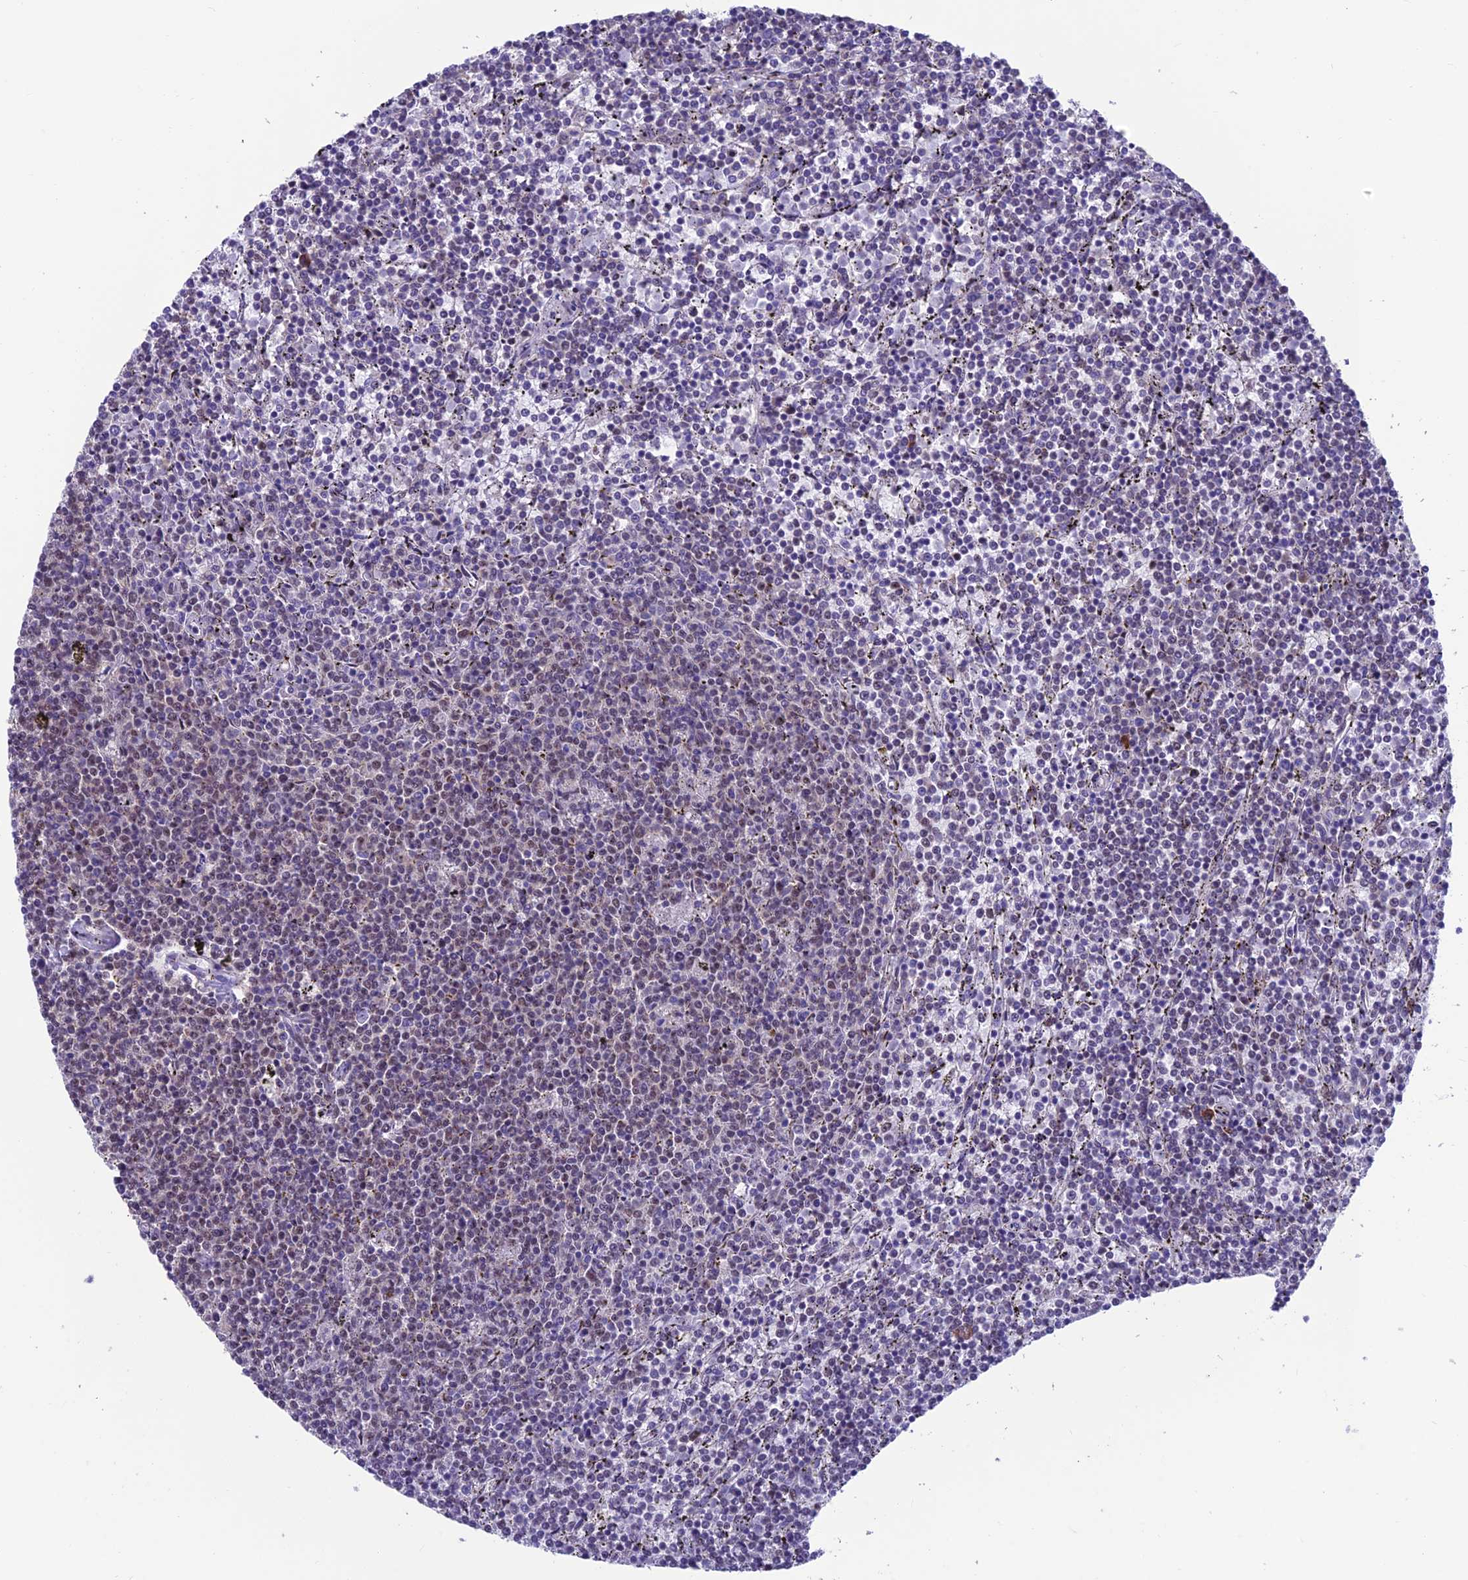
{"staining": {"intensity": "negative", "quantity": "none", "location": "none"}, "tissue": "lymphoma", "cell_type": "Tumor cells", "image_type": "cancer", "snomed": [{"axis": "morphology", "description": "Malignant lymphoma, non-Hodgkin's type, Low grade"}, {"axis": "topography", "description": "Spleen"}], "caption": "High magnification brightfield microscopy of low-grade malignant lymphoma, non-Hodgkin's type stained with DAB (brown) and counterstained with hematoxylin (blue): tumor cells show no significant staining.", "gene": "KIAA1191", "patient": {"sex": "female", "age": 50}}